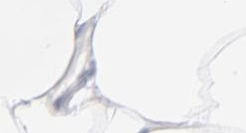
{"staining": {"intensity": "negative", "quantity": "none", "location": "none"}, "tissue": "adipose tissue", "cell_type": "Adipocytes", "image_type": "normal", "snomed": [{"axis": "morphology", "description": "Normal tissue, NOS"}, {"axis": "morphology", "description": "Duct carcinoma"}, {"axis": "topography", "description": "Breast"}, {"axis": "topography", "description": "Adipose tissue"}], "caption": "Protein analysis of benign adipose tissue displays no significant positivity in adipocytes.", "gene": "IFIT2", "patient": {"sex": "female", "age": 37}}